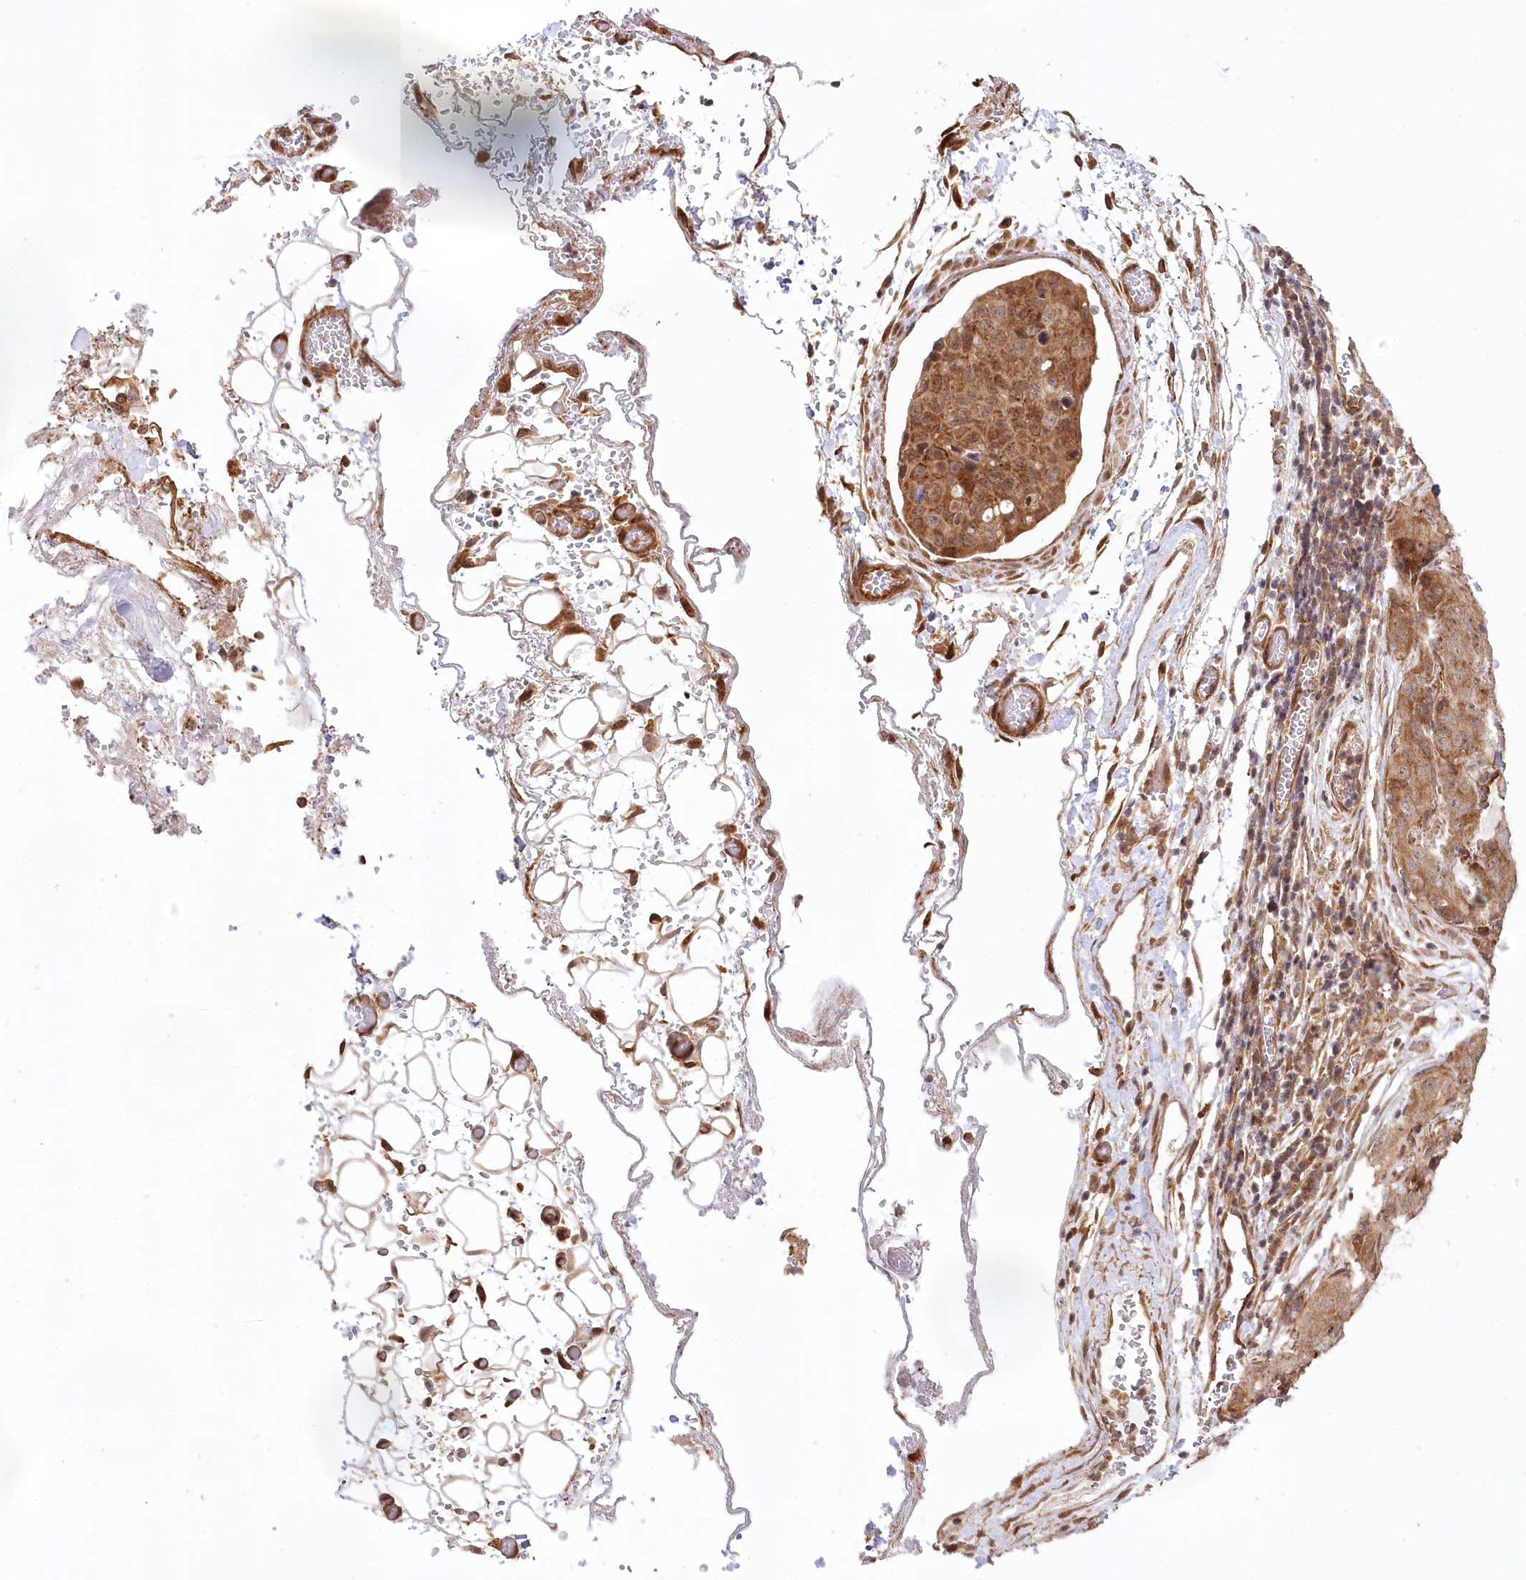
{"staining": {"intensity": "moderate", "quantity": ">75%", "location": "cytoplasmic/membranous"}, "tissue": "stomach cancer", "cell_type": "Tumor cells", "image_type": "cancer", "snomed": [{"axis": "morphology", "description": "Normal tissue, NOS"}, {"axis": "morphology", "description": "Adenocarcinoma, NOS"}, {"axis": "topography", "description": "Lymph node"}, {"axis": "topography", "description": "Stomach"}], "caption": "Protein expression analysis of human stomach cancer reveals moderate cytoplasmic/membranous expression in about >75% of tumor cells. The staining was performed using DAB to visualize the protein expression in brown, while the nuclei were stained in blue with hematoxylin (Magnification: 20x).", "gene": "CEP70", "patient": {"sex": "male", "age": 48}}